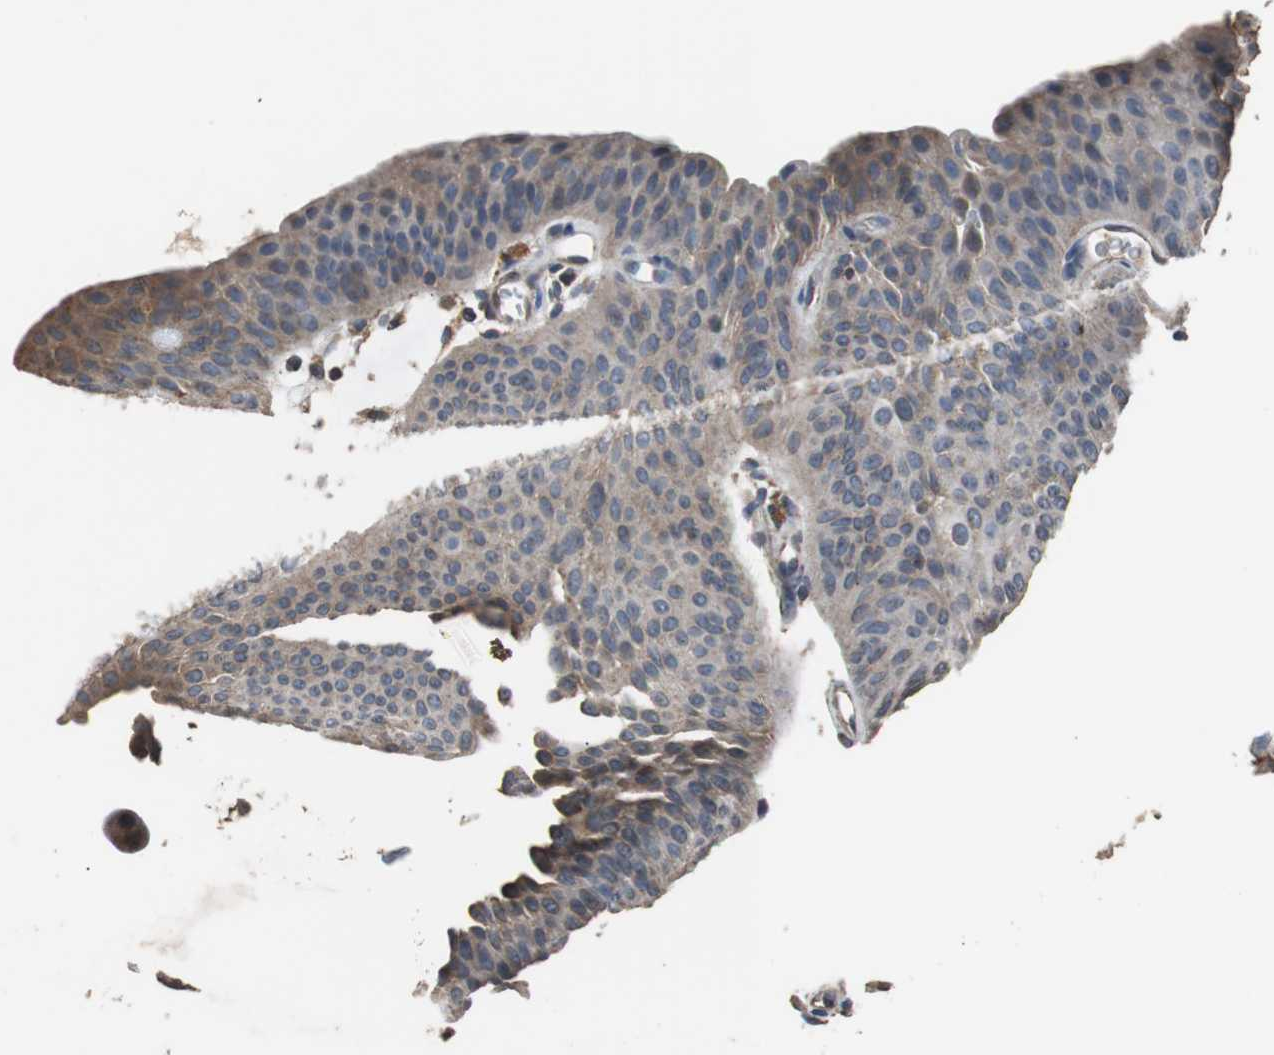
{"staining": {"intensity": "moderate", "quantity": "25%-75%", "location": "cytoplasmic/membranous"}, "tissue": "urothelial cancer", "cell_type": "Tumor cells", "image_type": "cancer", "snomed": [{"axis": "morphology", "description": "Urothelial carcinoma, Low grade"}, {"axis": "topography", "description": "Urinary bladder"}], "caption": "High-magnification brightfield microscopy of urothelial carcinoma (low-grade) stained with DAB (3,3'-diaminobenzidine) (brown) and counterstained with hematoxylin (blue). tumor cells exhibit moderate cytoplasmic/membranous positivity is identified in approximately25%-75% of cells. The staining was performed using DAB, with brown indicating positive protein expression. Nuclei are stained blue with hematoxylin.", "gene": "PITRM1", "patient": {"sex": "female", "age": 60}}